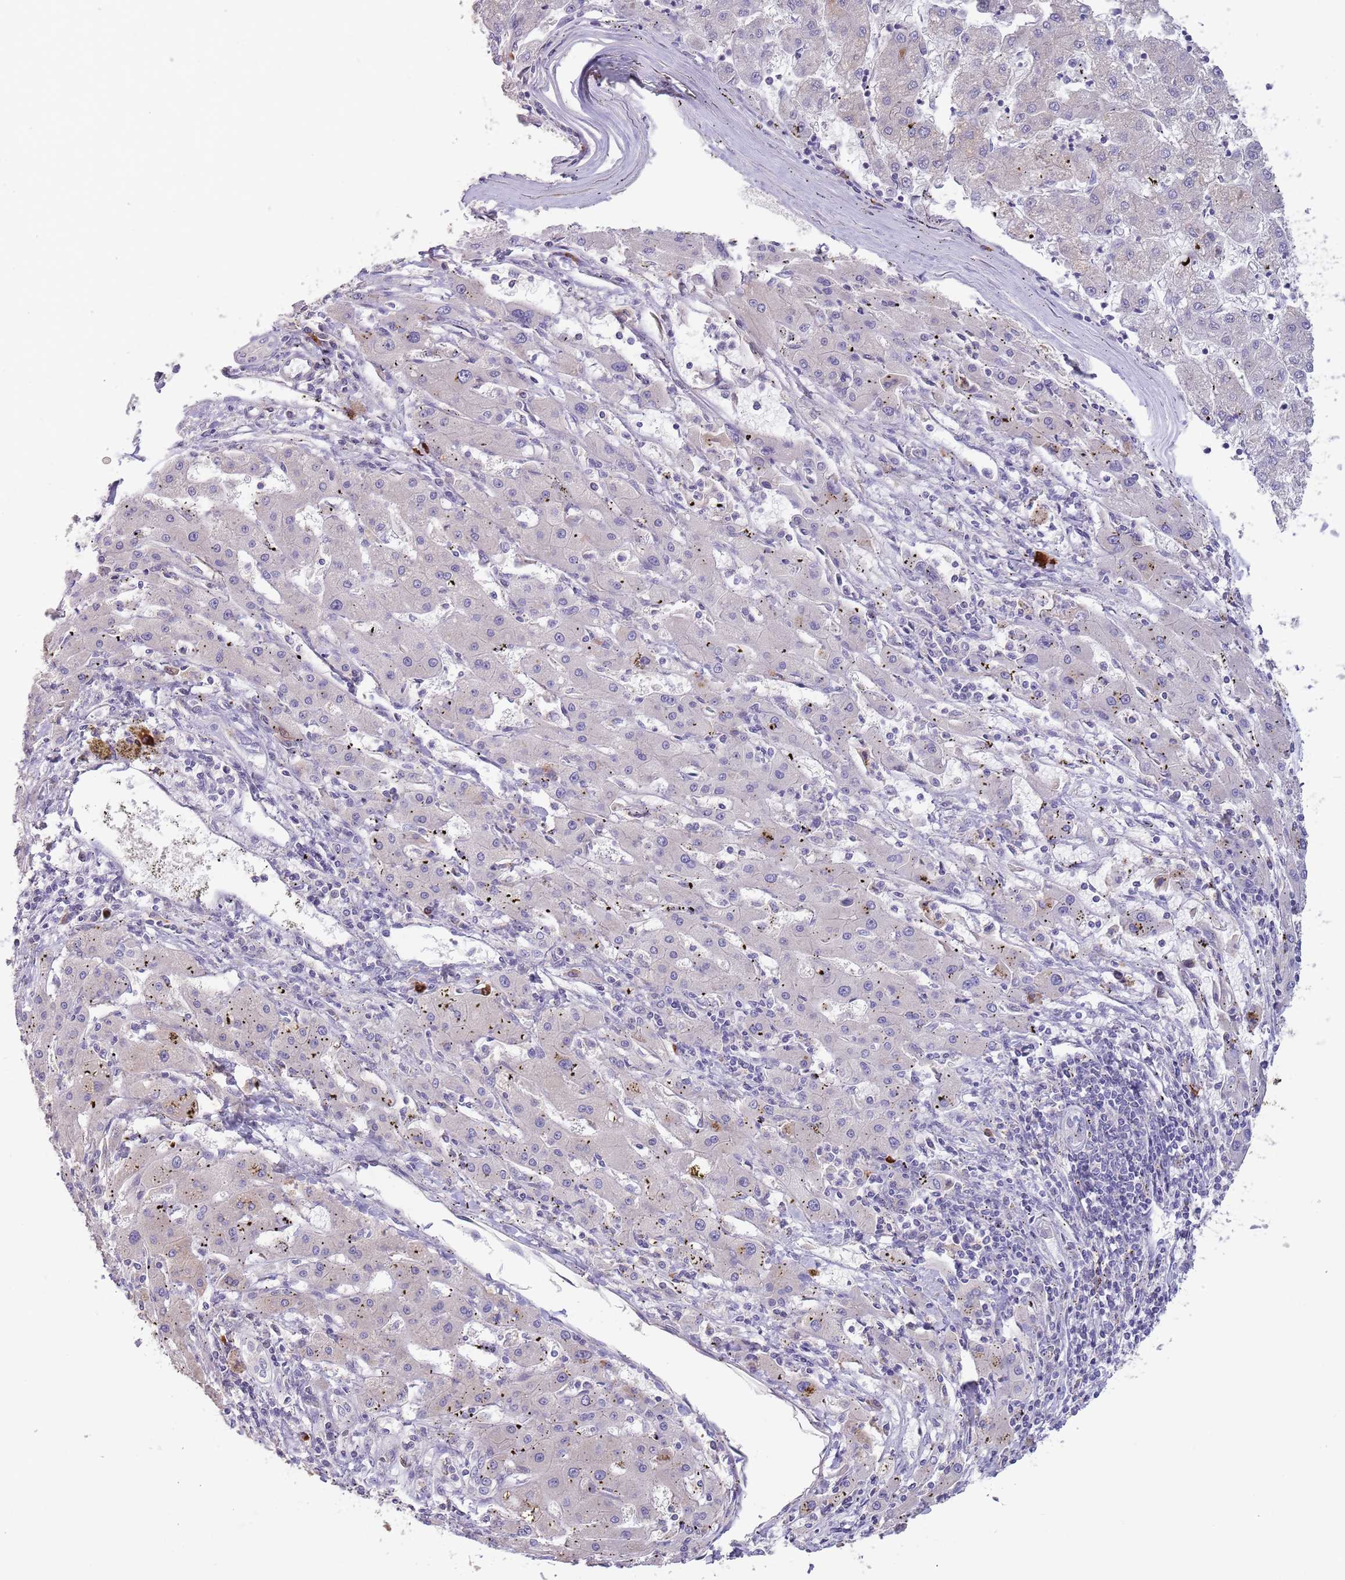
{"staining": {"intensity": "negative", "quantity": "none", "location": "none"}, "tissue": "liver cancer", "cell_type": "Tumor cells", "image_type": "cancer", "snomed": [{"axis": "morphology", "description": "Carcinoma, Hepatocellular, NOS"}, {"axis": "topography", "description": "Liver"}], "caption": "DAB immunohistochemical staining of hepatocellular carcinoma (liver) shows no significant staining in tumor cells.", "gene": "SUSD1", "patient": {"sex": "male", "age": 72}}